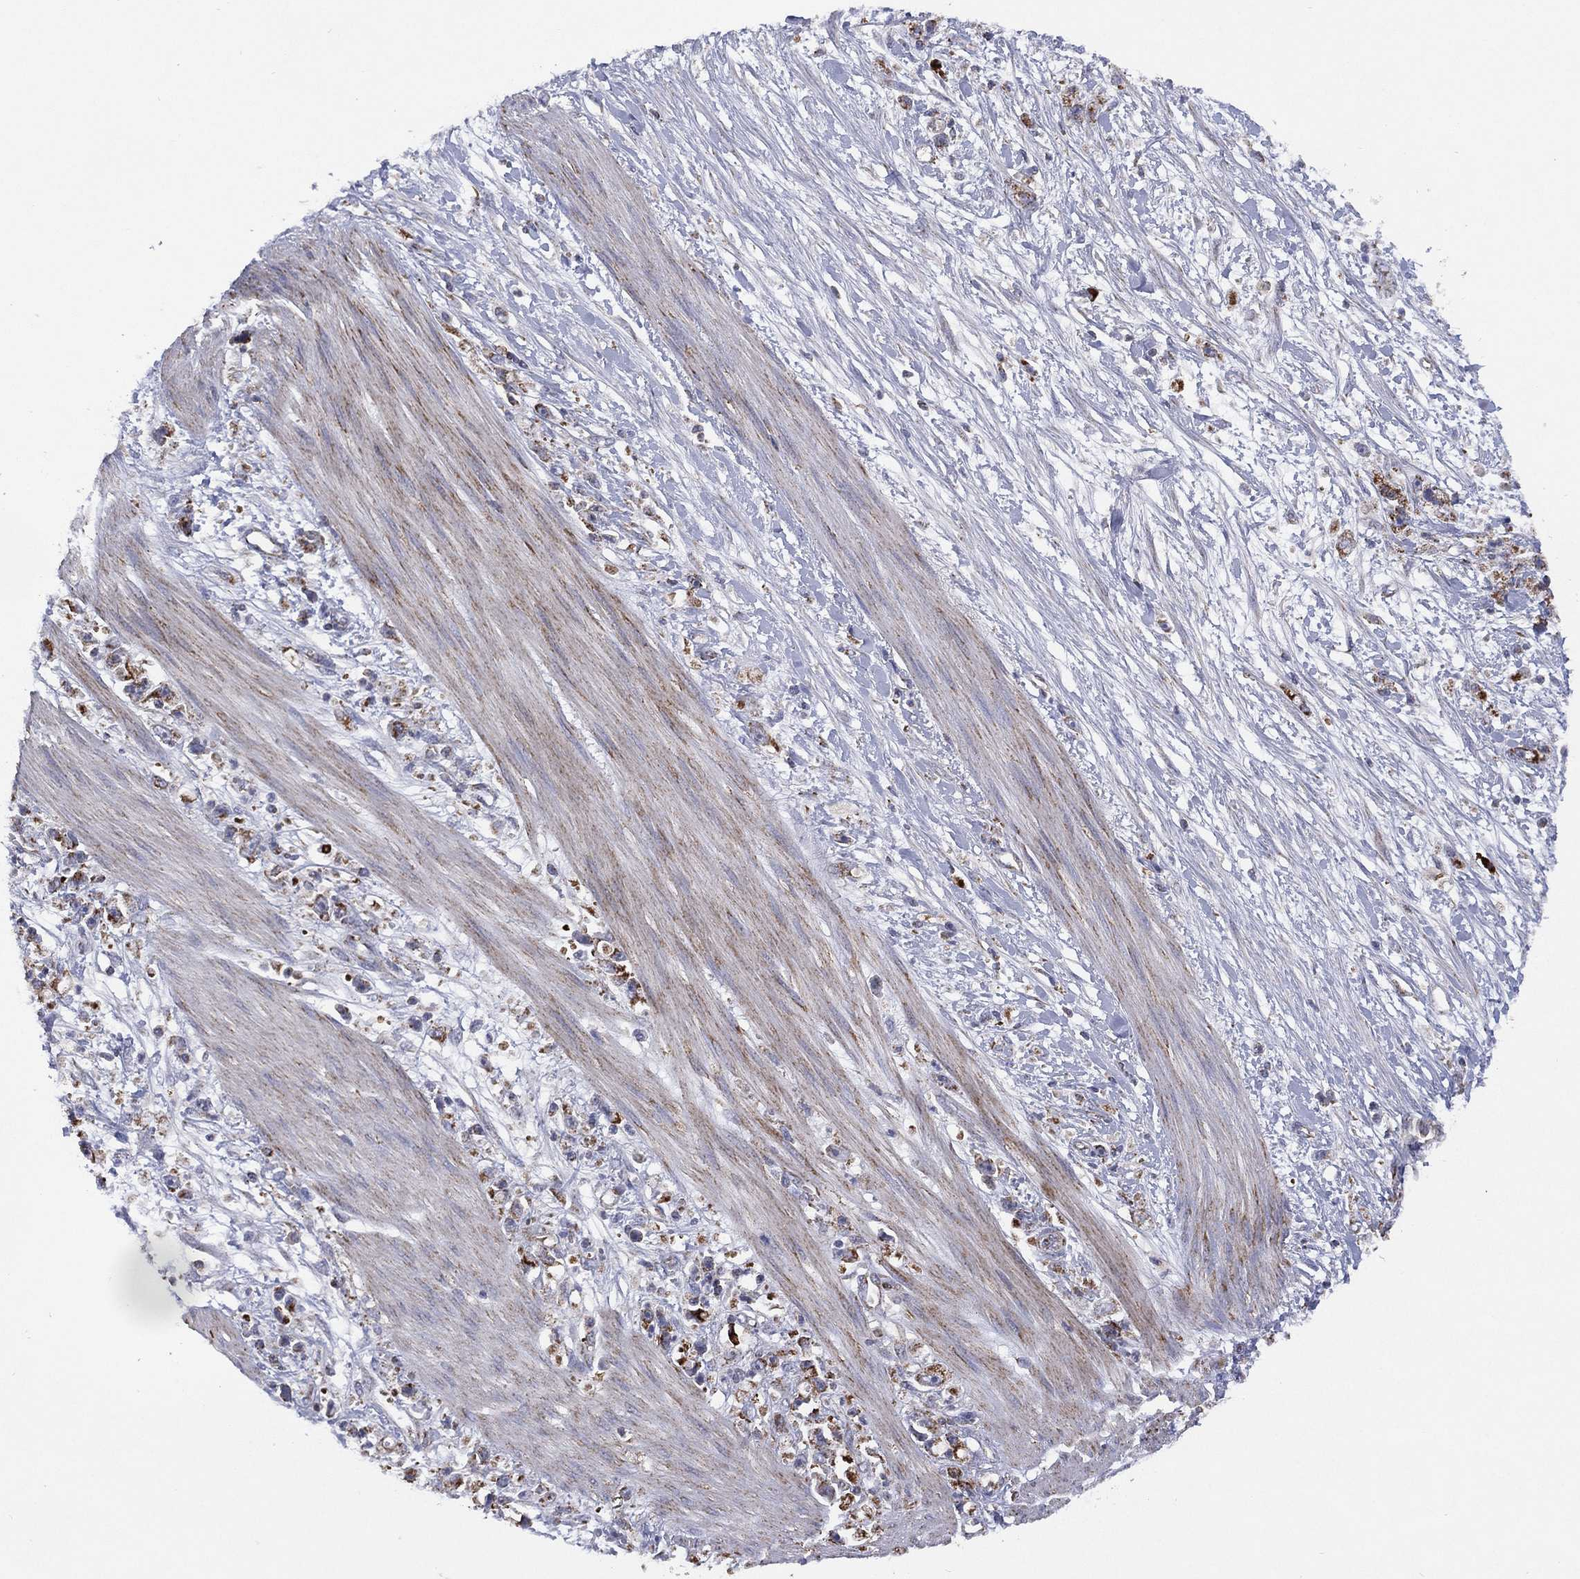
{"staining": {"intensity": "moderate", "quantity": "25%-75%", "location": "cytoplasmic/membranous"}, "tissue": "stomach cancer", "cell_type": "Tumor cells", "image_type": "cancer", "snomed": [{"axis": "morphology", "description": "Adenocarcinoma, NOS"}, {"axis": "topography", "description": "Stomach"}], "caption": "Human adenocarcinoma (stomach) stained for a protein (brown) demonstrates moderate cytoplasmic/membranous positive staining in approximately 25%-75% of tumor cells.", "gene": "PPP2R5A", "patient": {"sex": "female", "age": 59}}